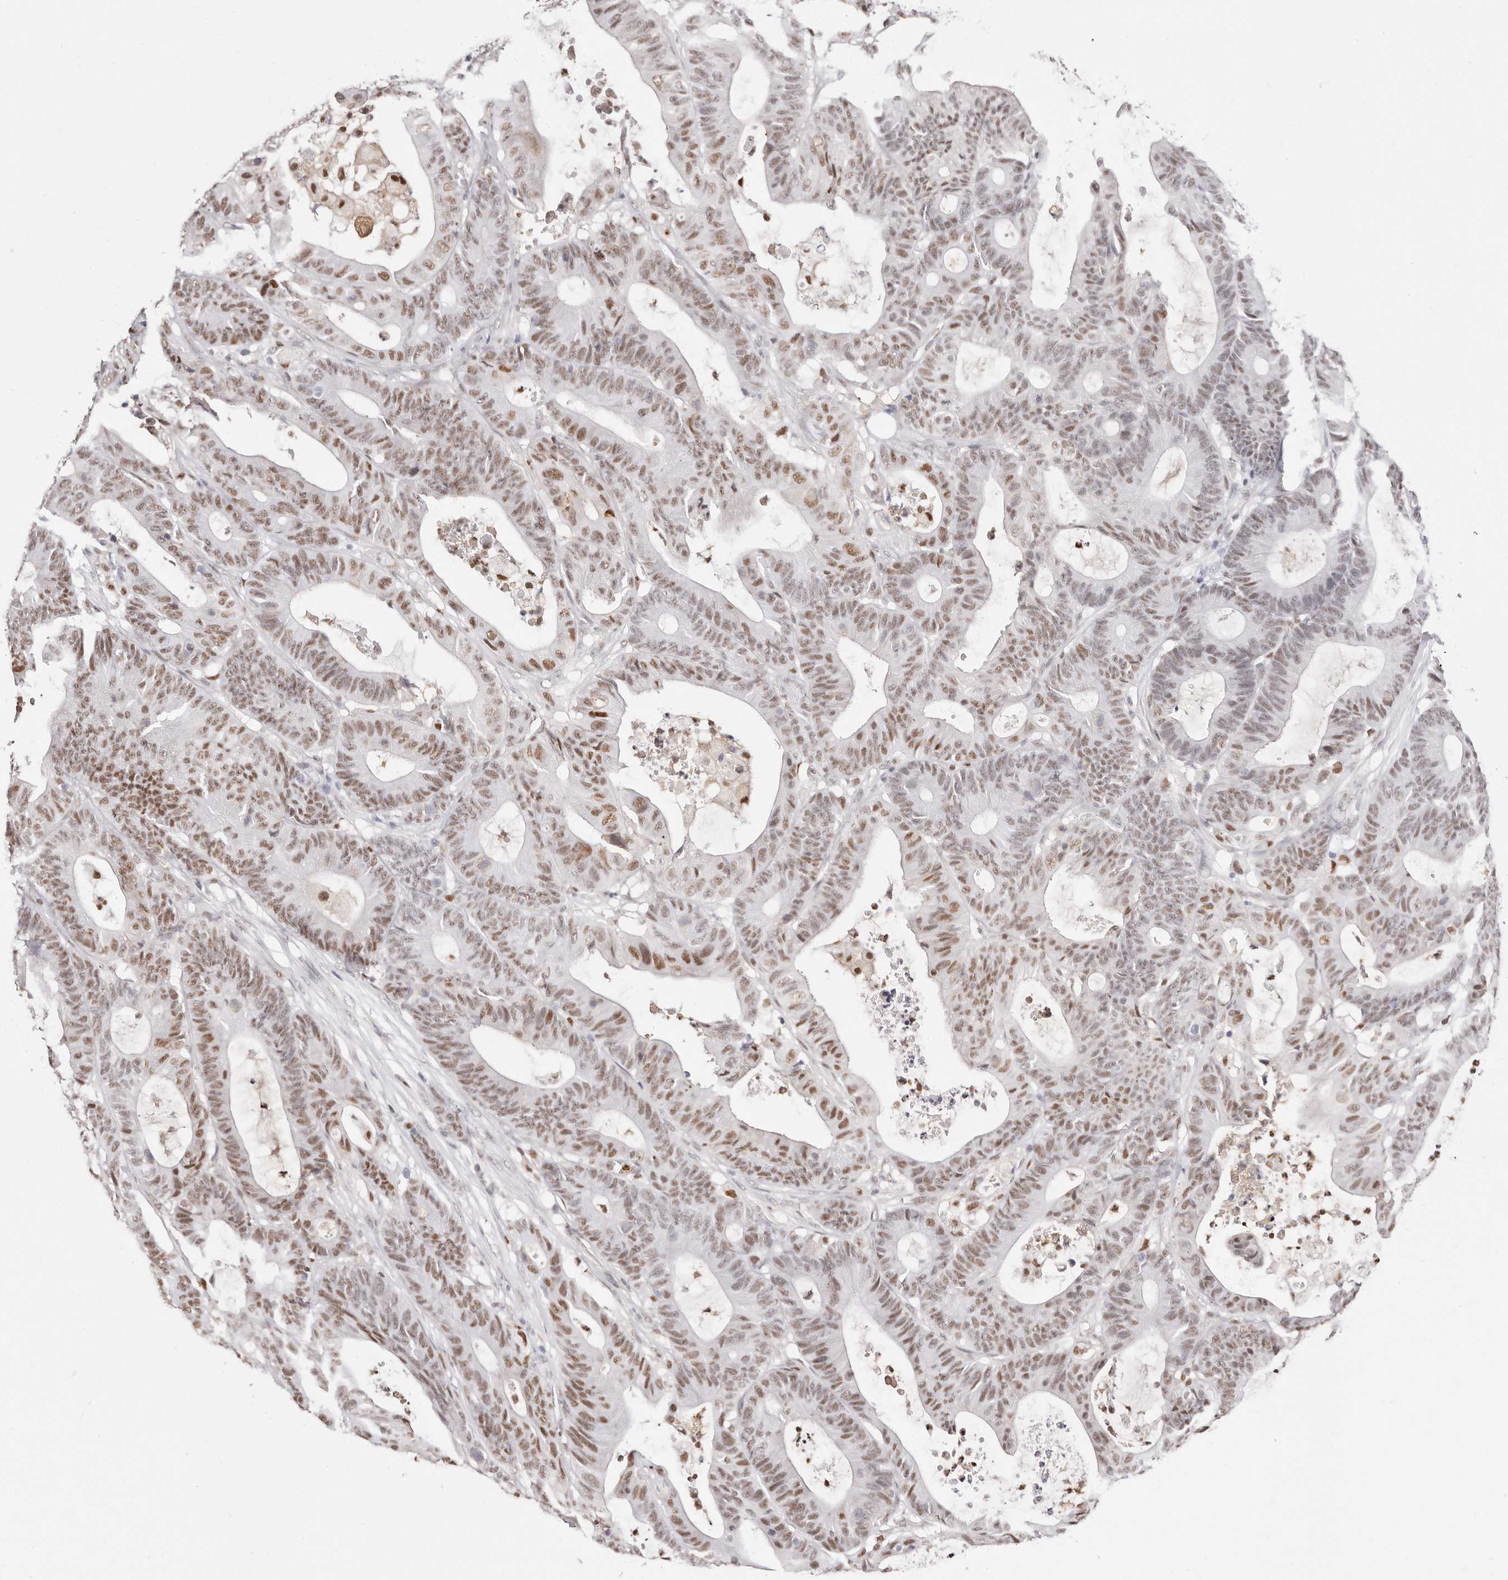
{"staining": {"intensity": "moderate", "quantity": ">75%", "location": "nuclear"}, "tissue": "colorectal cancer", "cell_type": "Tumor cells", "image_type": "cancer", "snomed": [{"axis": "morphology", "description": "Adenocarcinoma, NOS"}, {"axis": "topography", "description": "Colon"}], "caption": "Tumor cells display medium levels of moderate nuclear staining in approximately >75% of cells in human adenocarcinoma (colorectal).", "gene": "TKT", "patient": {"sex": "female", "age": 84}}